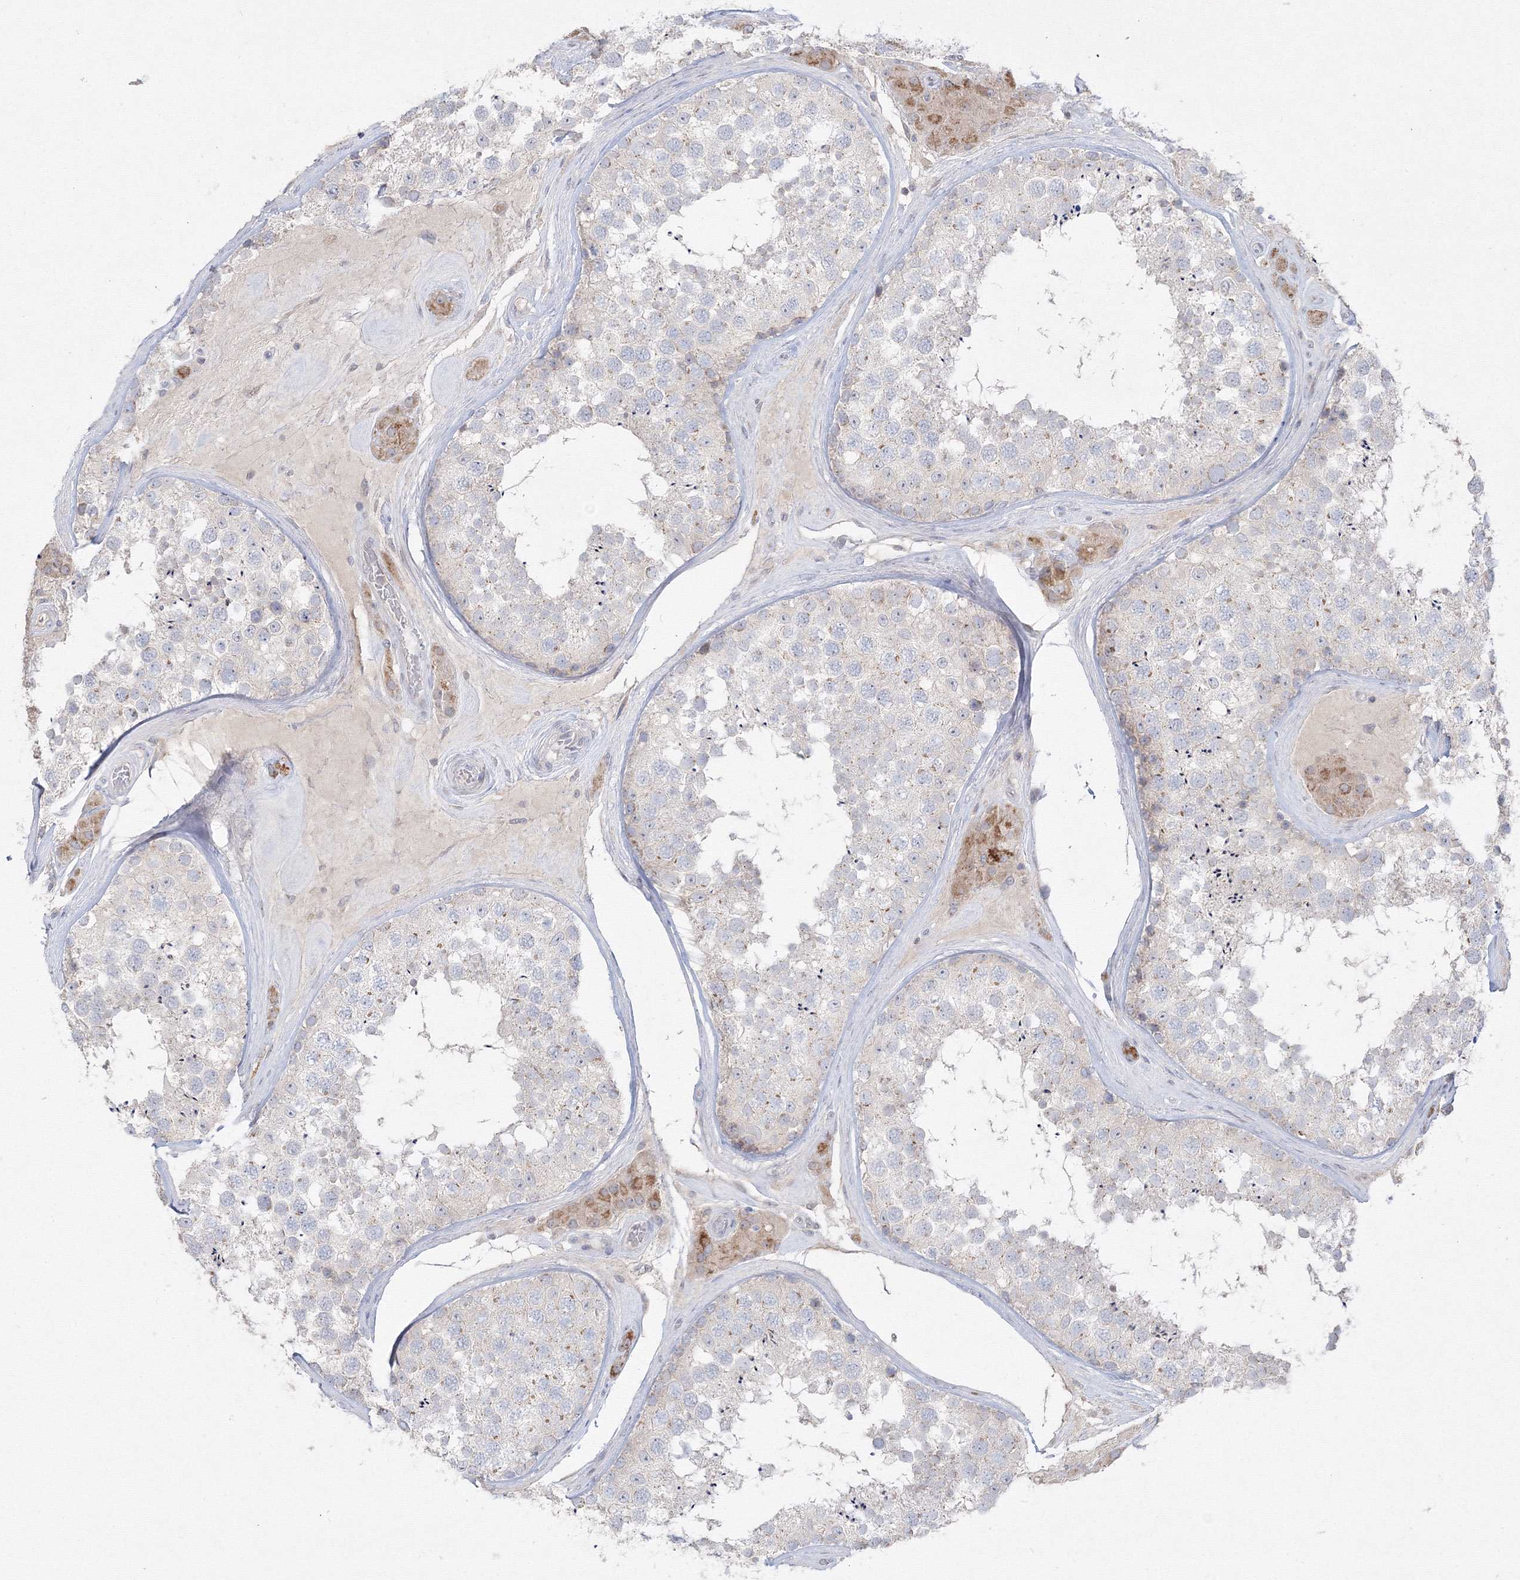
{"staining": {"intensity": "weak", "quantity": "<25%", "location": "cytoplasmic/membranous"}, "tissue": "testis", "cell_type": "Cells in seminiferous ducts", "image_type": "normal", "snomed": [{"axis": "morphology", "description": "Normal tissue, NOS"}, {"axis": "topography", "description": "Testis"}], "caption": "High power microscopy photomicrograph of an IHC histopathology image of benign testis, revealing no significant expression in cells in seminiferous ducts.", "gene": "FBXL8", "patient": {"sex": "male", "age": 46}}